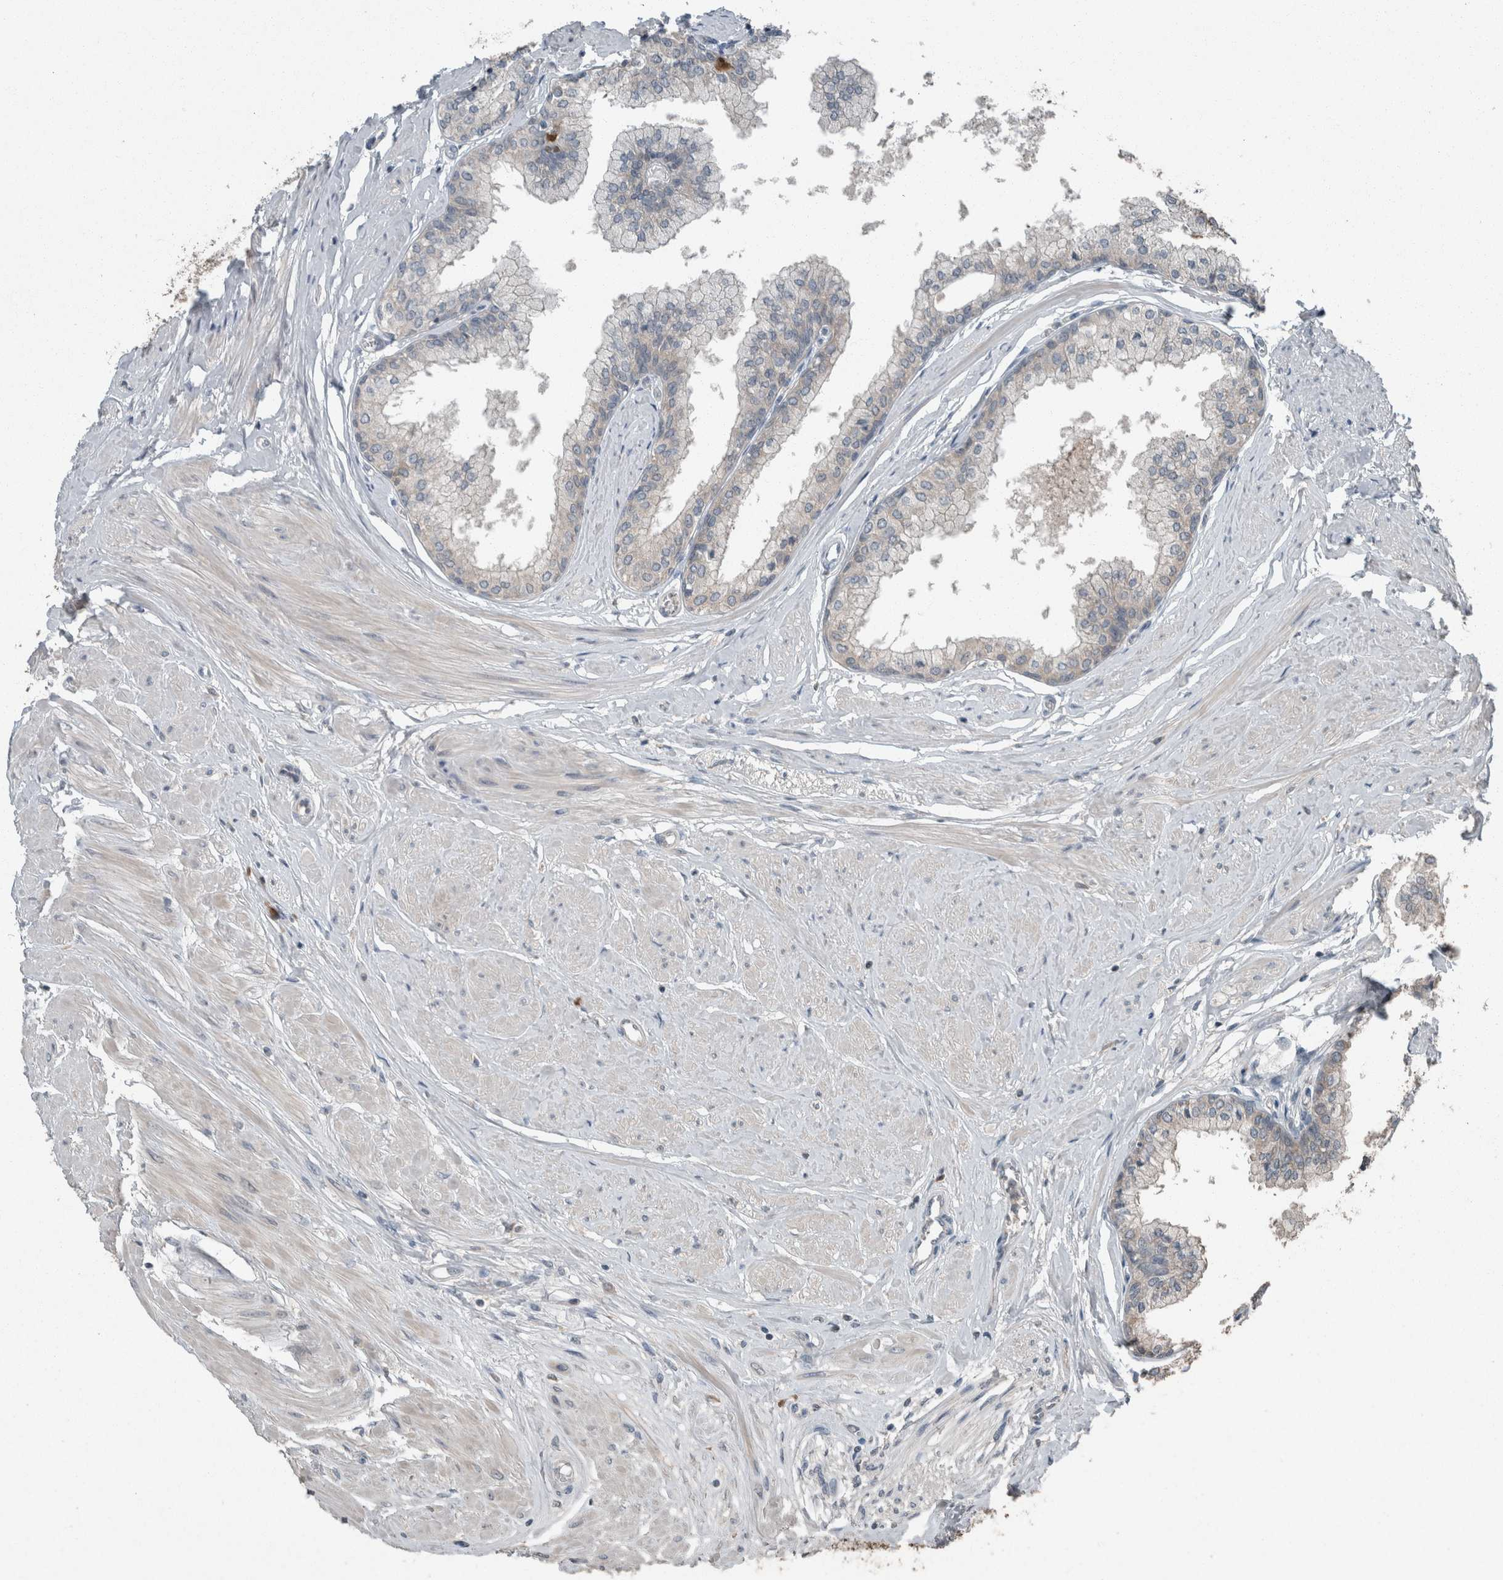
{"staining": {"intensity": "weak", "quantity": ">75%", "location": "cytoplasmic/membranous"}, "tissue": "seminal vesicle", "cell_type": "Glandular cells", "image_type": "normal", "snomed": [{"axis": "morphology", "description": "Normal tissue, NOS"}, {"axis": "topography", "description": "Prostate"}, {"axis": "topography", "description": "Seminal veicle"}], "caption": "The immunohistochemical stain labels weak cytoplasmic/membranous staining in glandular cells of unremarkable seminal vesicle. The protein is shown in brown color, while the nuclei are stained blue.", "gene": "KNTC1", "patient": {"sex": "male", "age": 60}}